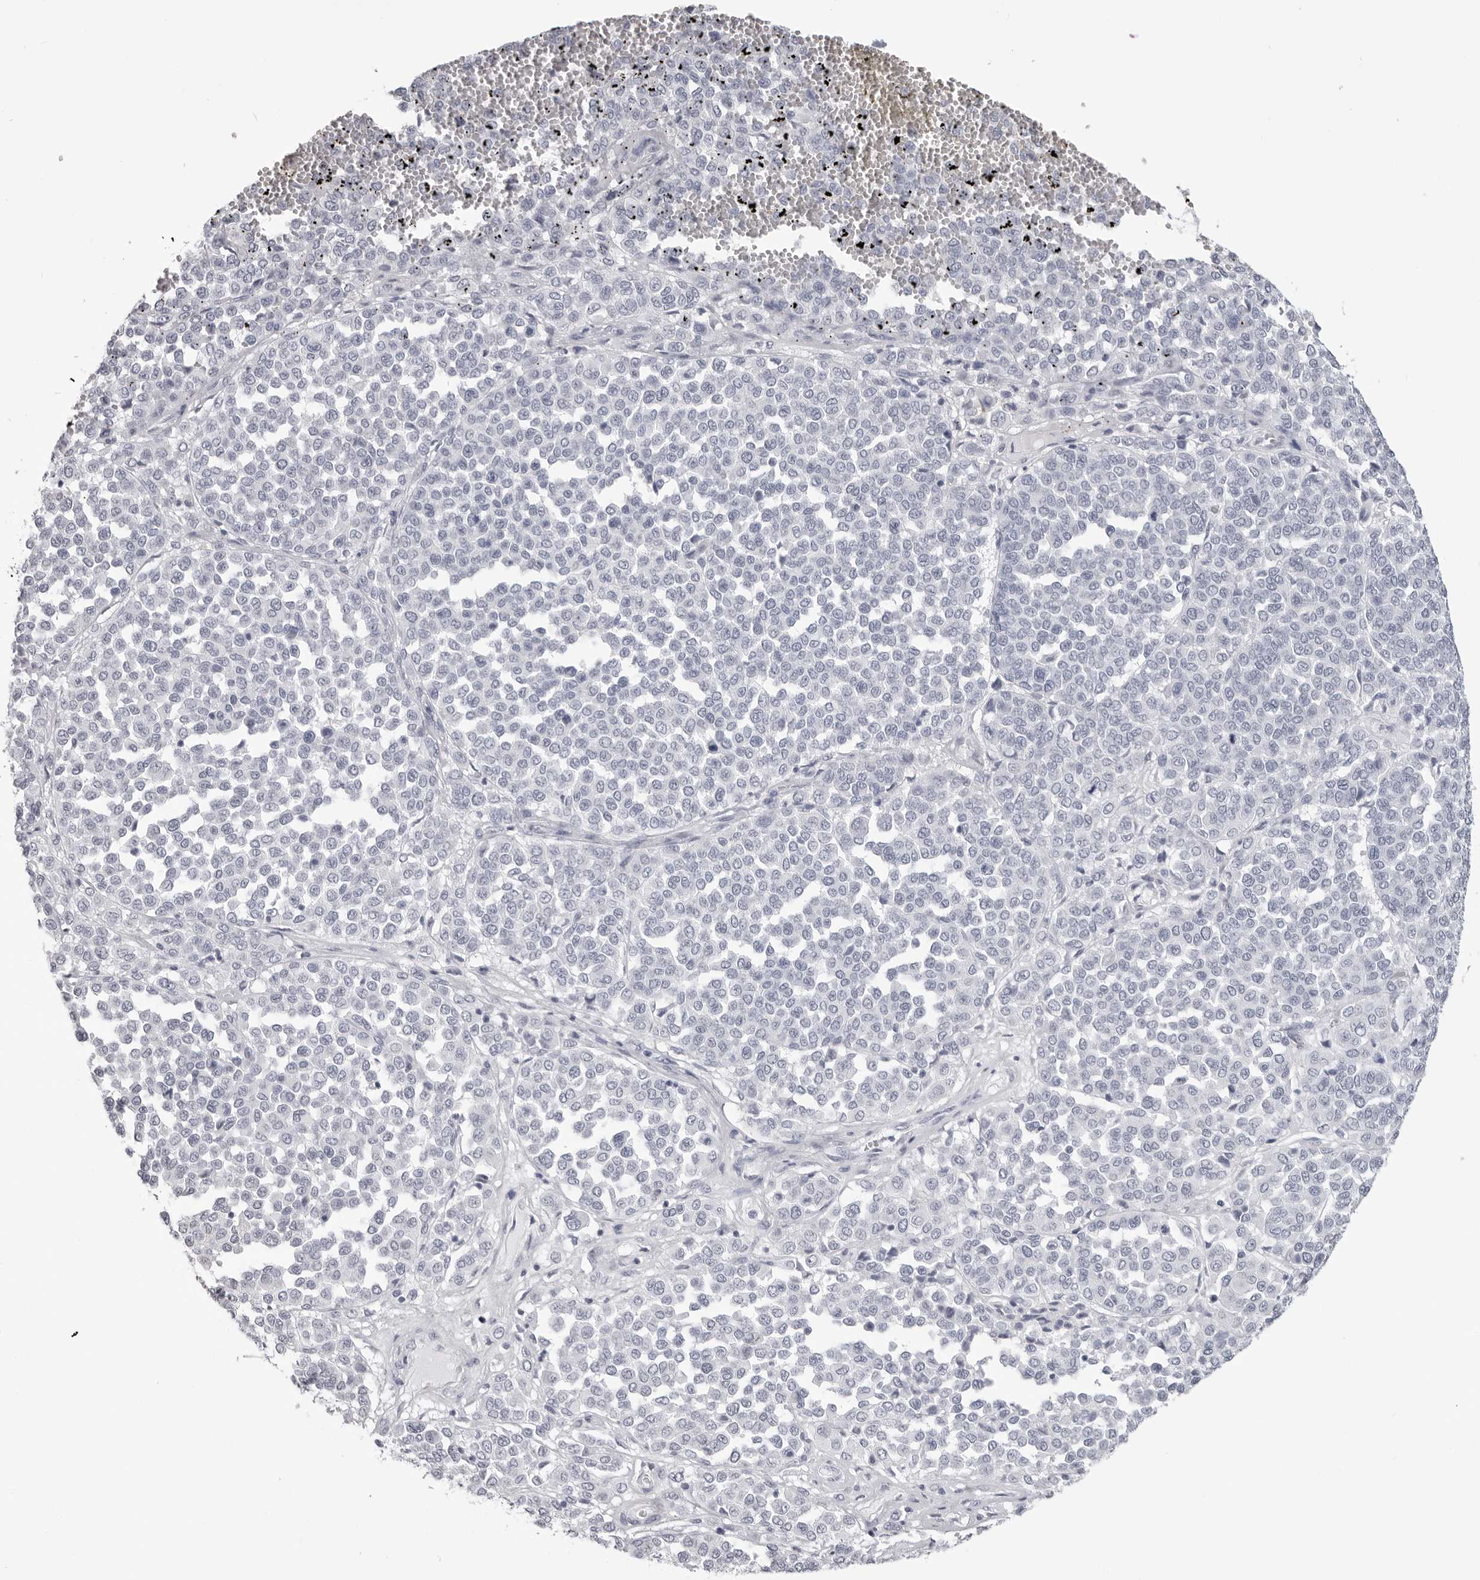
{"staining": {"intensity": "negative", "quantity": "none", "location": "none"}, "tissue": "melanoma", "cell_type": "Tumor cells", "image_type": "cancer", "snomed": [{"axis": "morphology", "description": "Malignant melanoma, Metastatic site"}, {"axis": "topography", "description": "Pancreas"}], "caption": "Malignant melanoma (metastatic site) stained for a protein using immunohistochemistry (IHC) reveals no expression tumor cells.", "gene": "CST1", "patient": {"sex": "female", "age": 30}}